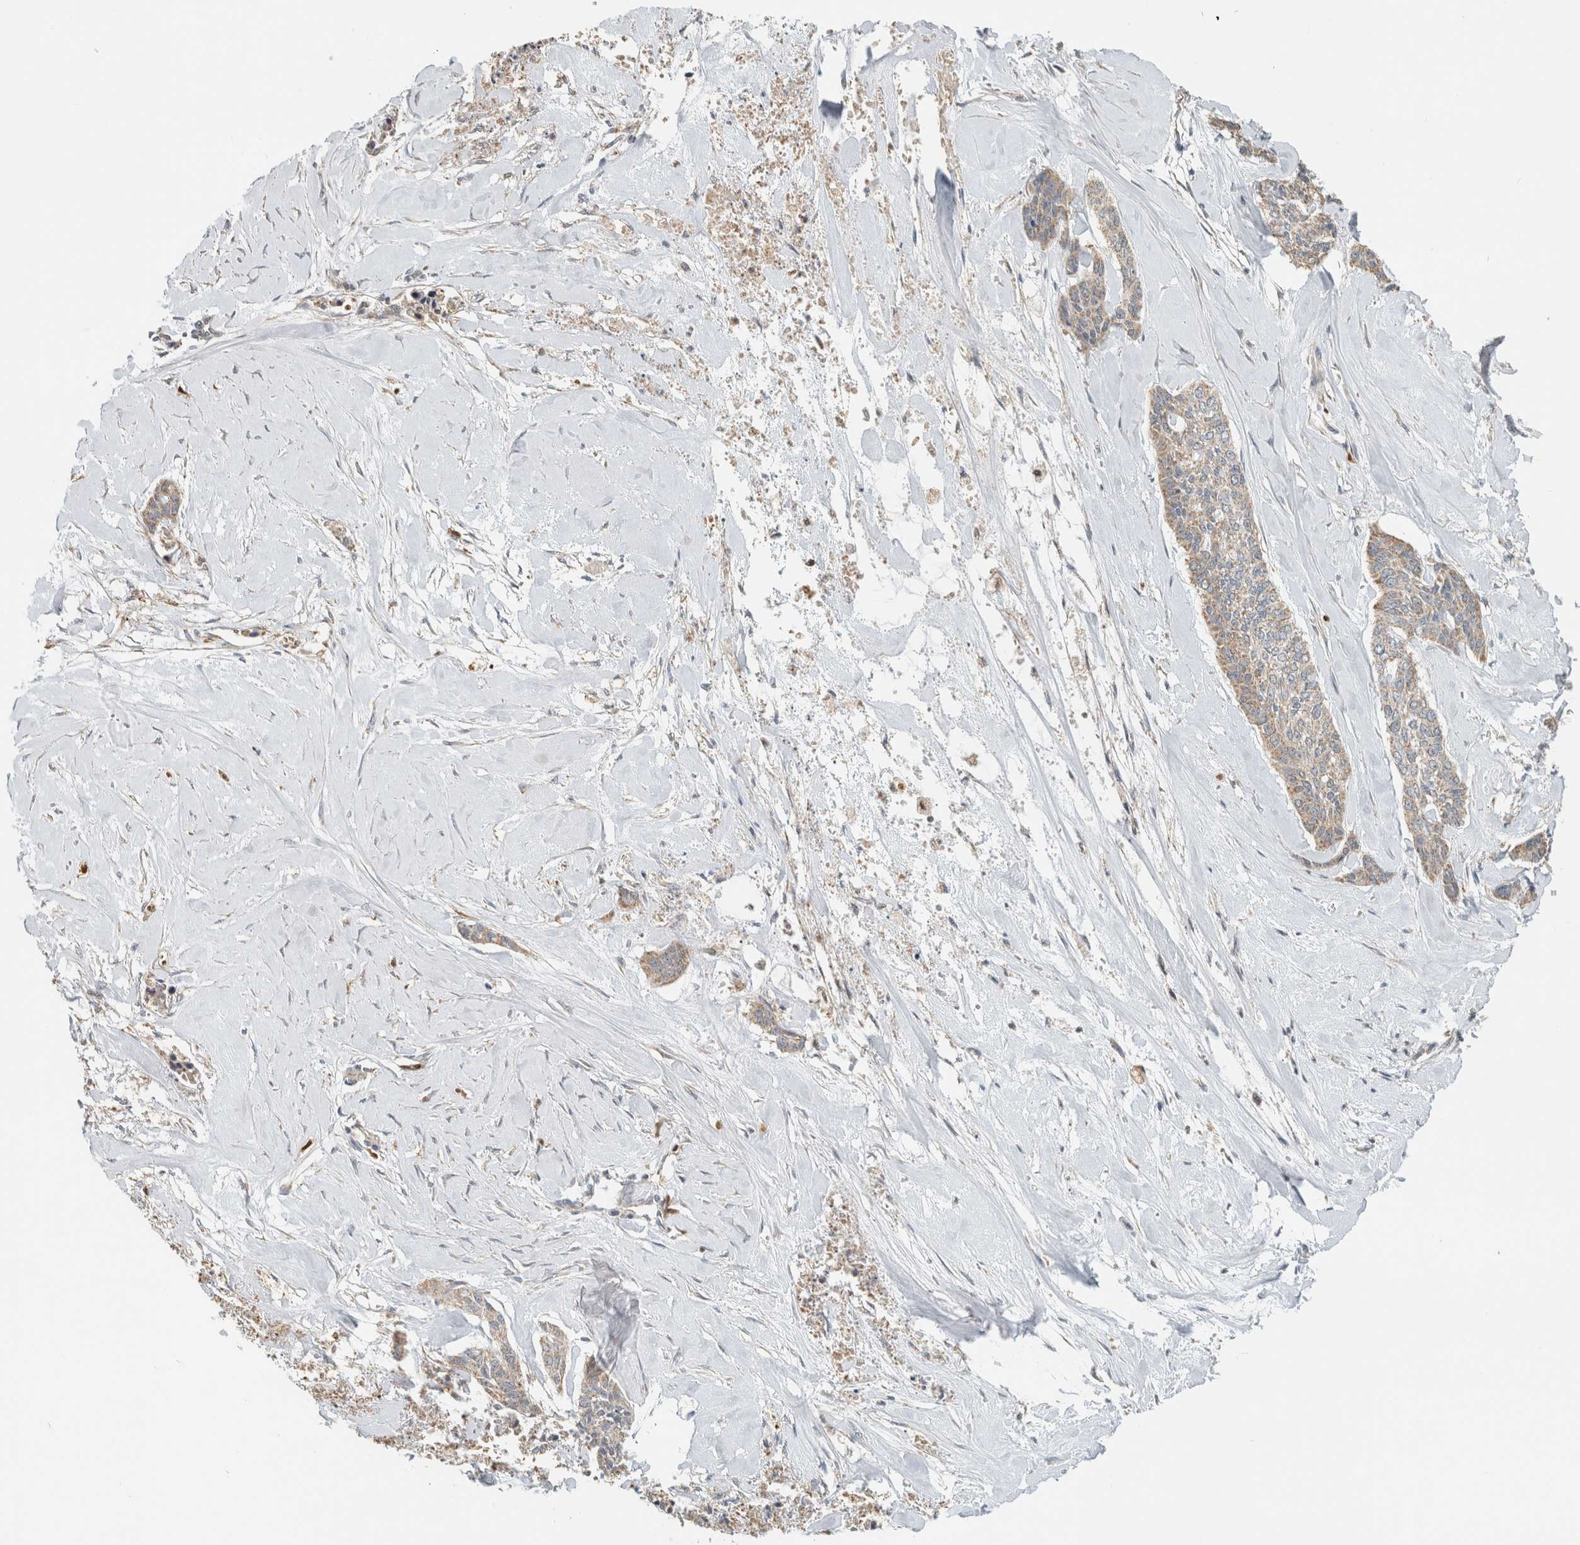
{"staining": {"intensity": "weak", "quantity": "25%-75%", "location": "cytoplasmic/membranous"}, "tissue": "skin cancer", "cell_type": "Tumor cells", "image_type": "cancer", "snomed": [{"axis": "morphology", "description": "Basal cell carcinoma"}, {"axis": "topography", "description": "Skin"}], "caption": "Protein staining shows weak cytoplasmic/membranous positivity in about 25%-75% of tumor cells in skin basal cell carcinoma.", "gene": "CAPG", "patient": {"sex": "female", "age": 64}}